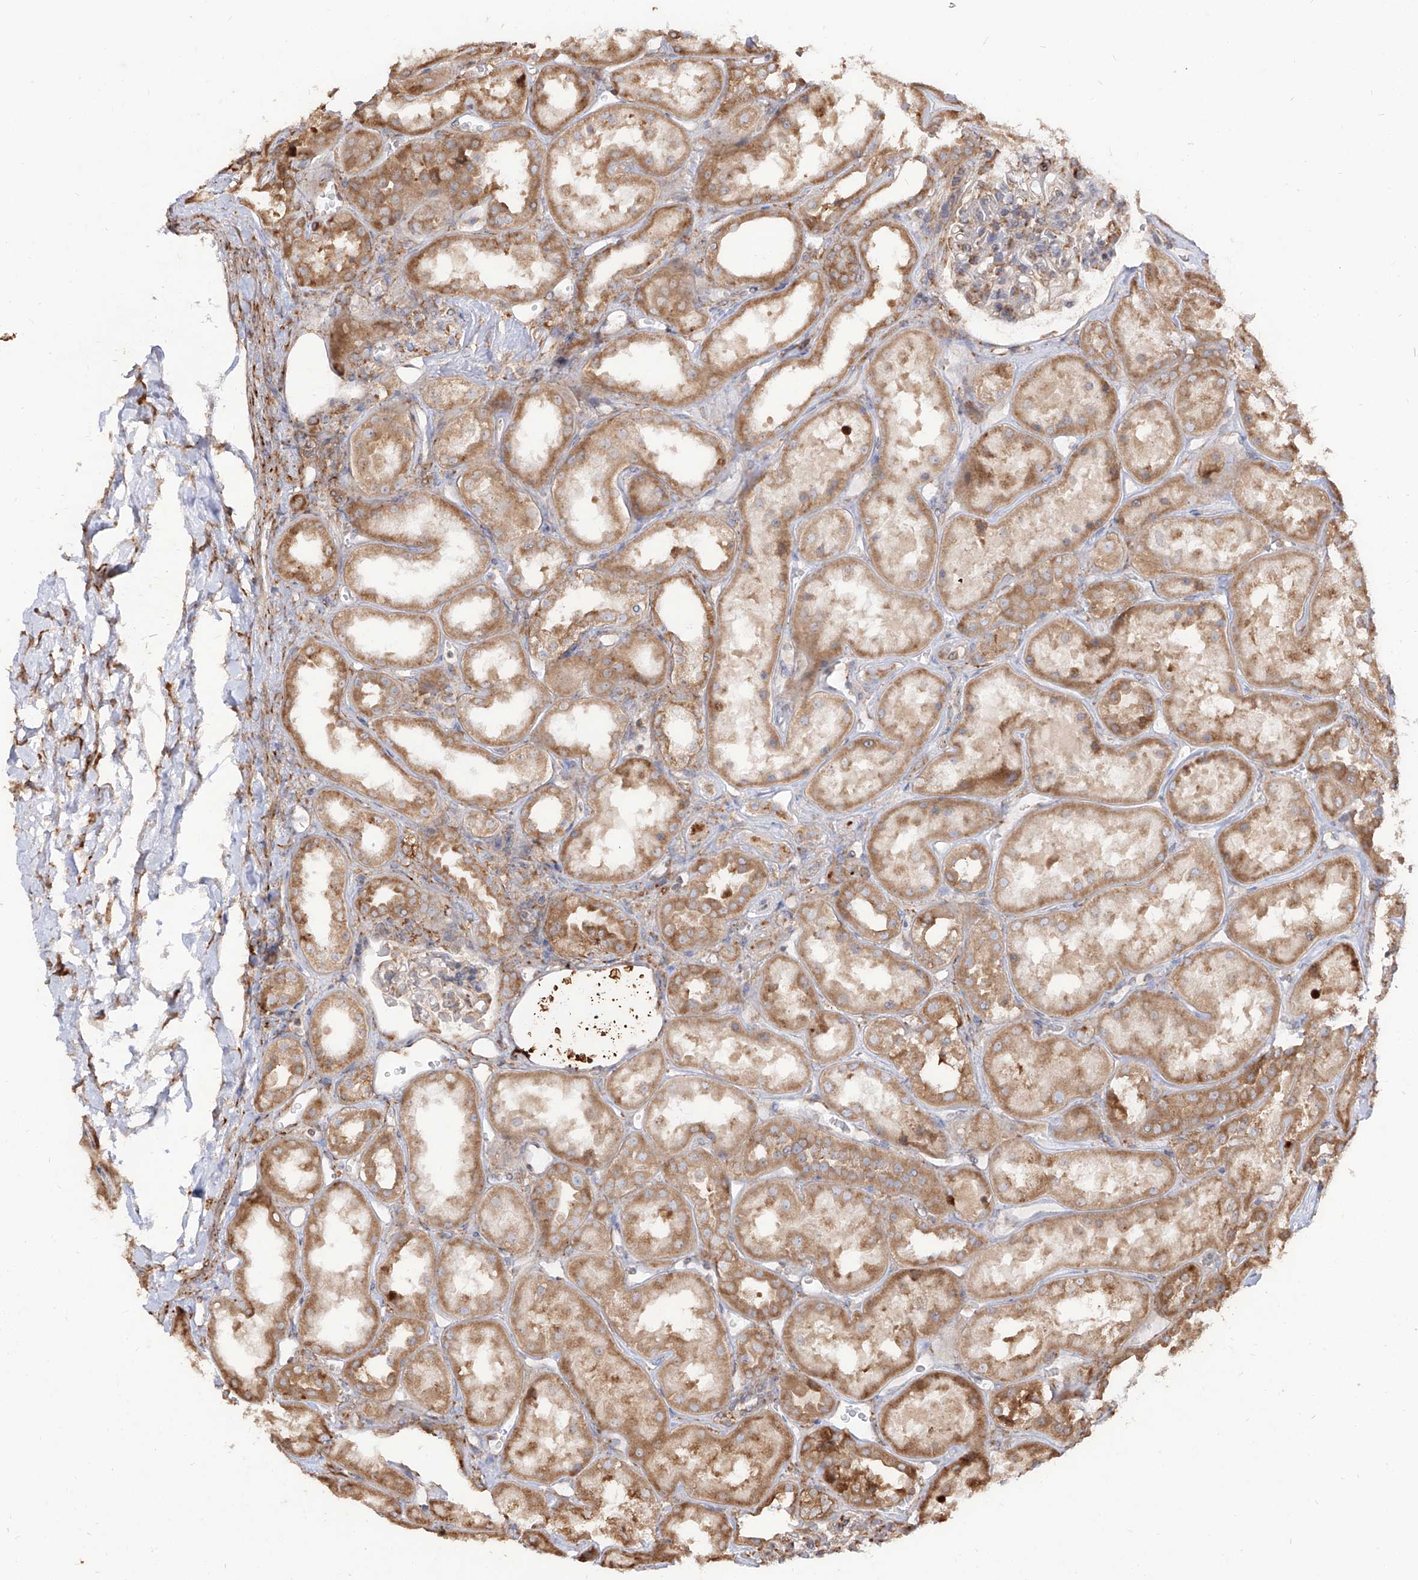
{"staining": {"intensity": "moderate", "quantity": "<25%", "location": "cytoplasmic/membranous"}, "tissue": "kidney", "cell_type": "Cells in glomeruli", "image_type": "normal", "snomed": [{"axis": "morphology", "description": "Normal tissue, NOS"}, {"axis": "topography", "description": "Kidney"}], "caption": "Moderate cytoplasmic/membranous protein positivity is appreciated in approximately <25% of cells in glomeruli in kidney. The staining was performed using DAB (3,3'-diaminobenzidine) to visualize the protein expression in brown, while the nuclei were stained in blue with hematoxylin (Magnification: 20x).", "gene": "RPS25", "patient": {"sex": "male", "age": 70}}